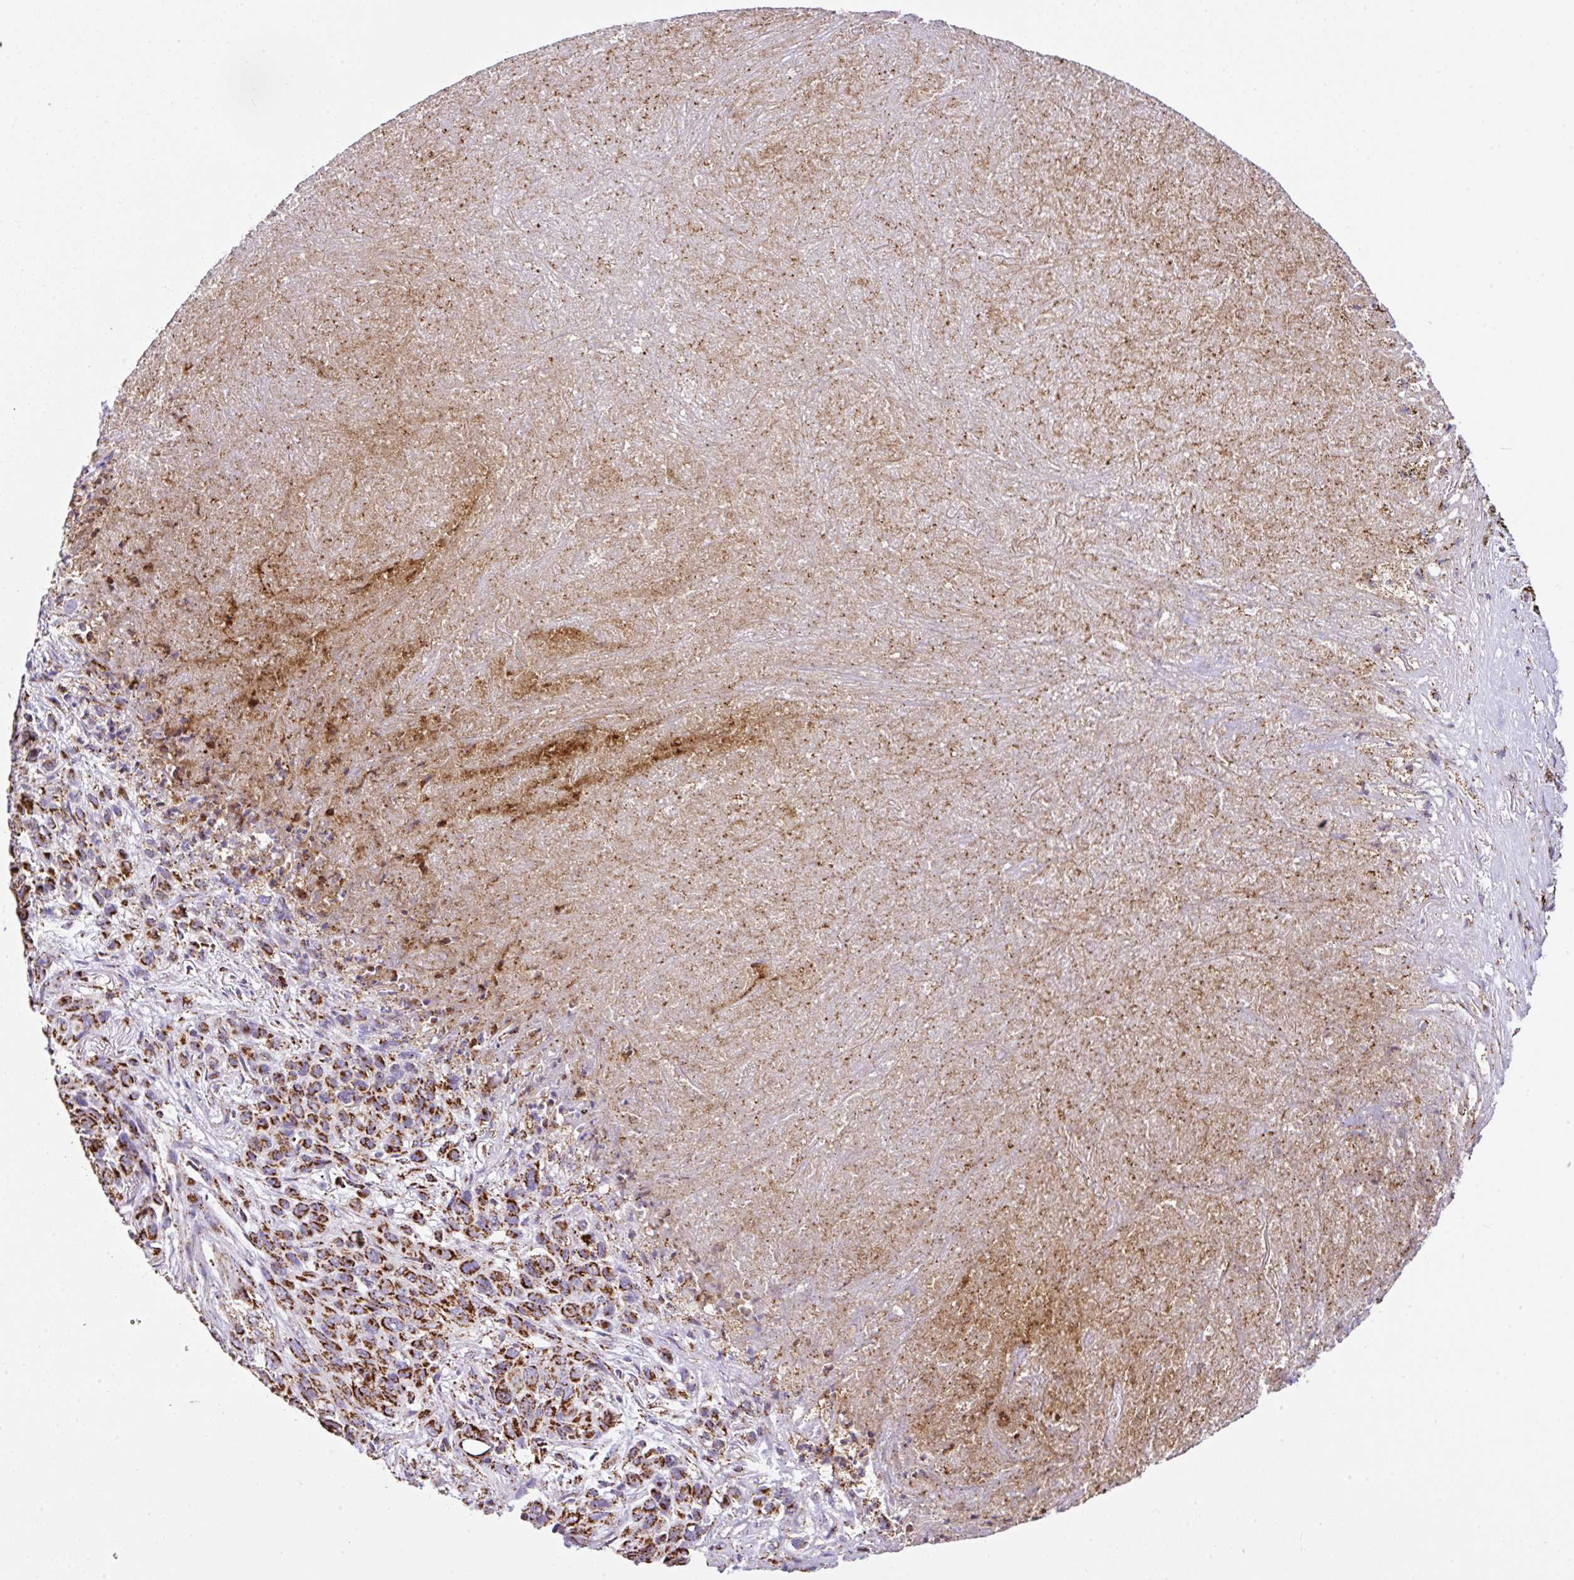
{"staining": {"intensity": "strong", "quantity": ">75%", "location": "cytoplasmic/membranous"}, "tissue": "melanoma", "cell_type": "Tumor cells", "image_type": "cancer", "snomed": [{"axis": "morphology", "description": "Malignant melanoma, Metastatic site"}, {"axis": "topography", "description": "Lung"}], "caption": "Immunohistochemical staining of human melanoma displays high levels of strong cytoplasmic/membranous protein staining in approximately >75% of tumor cells.", "gene": "ANKRD33B", "patient": {"sex": "male", "age": 48}}